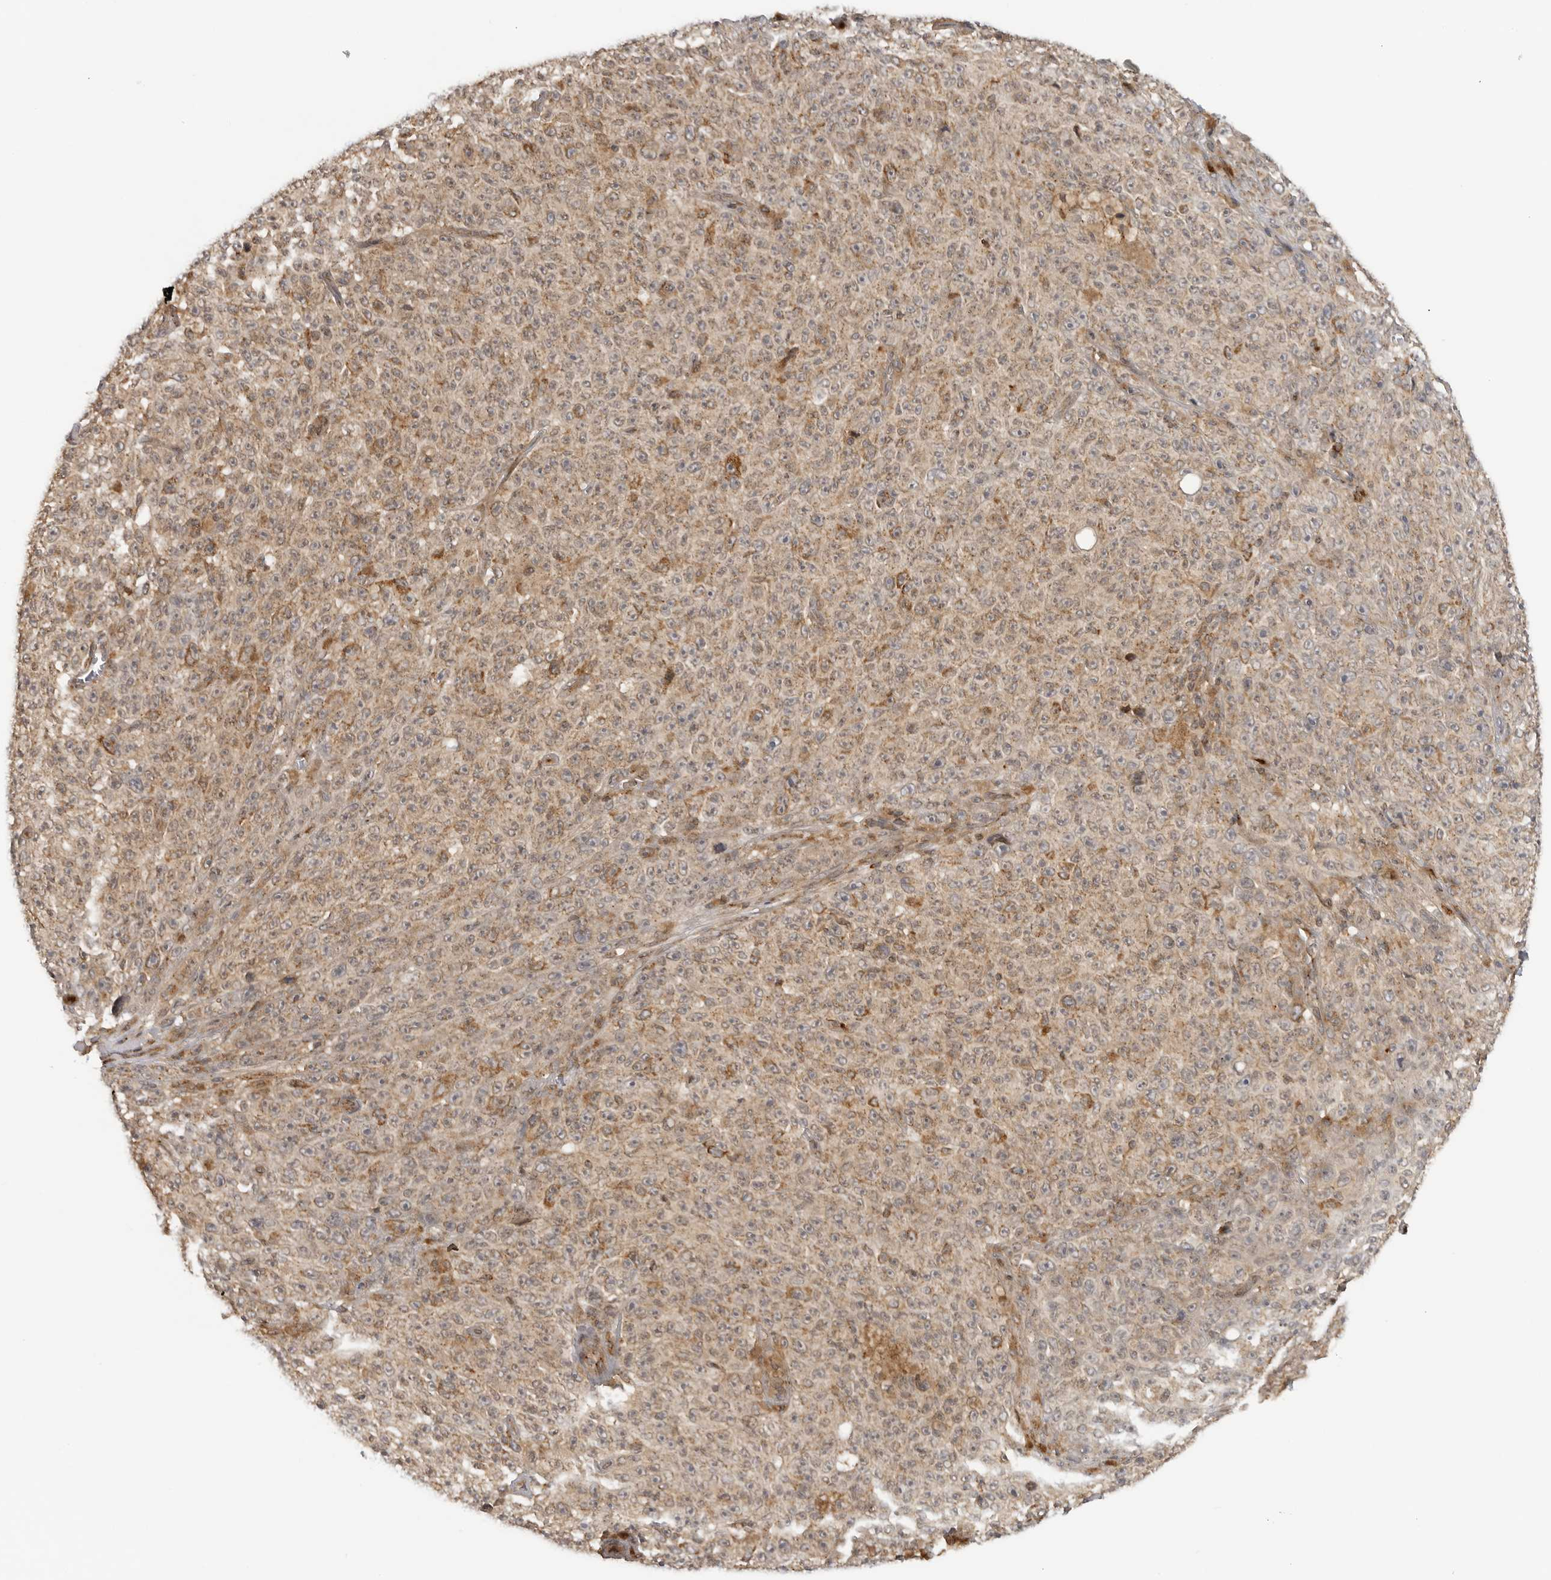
{"staining": {"intensity": "weak", "quantity": ">75%", "location": "cytoplasmic/membranous"}, "tissue": "melanoma", "cell_type": "Tumor cells", "image_type": "cancer", "snomed": [{"axis": "morphology", "description": "Malignant melanoma, NOS"}, {"axis": "topography", "description": "Skin"}], "caption": "Malignant melanoma stained for a protein (brown) exhibits weak cytoplasmic/membranous positive expression in about >75% of tumor cells.", "gene": "COPA", "patient": {"sex": "female", "age": 82}}